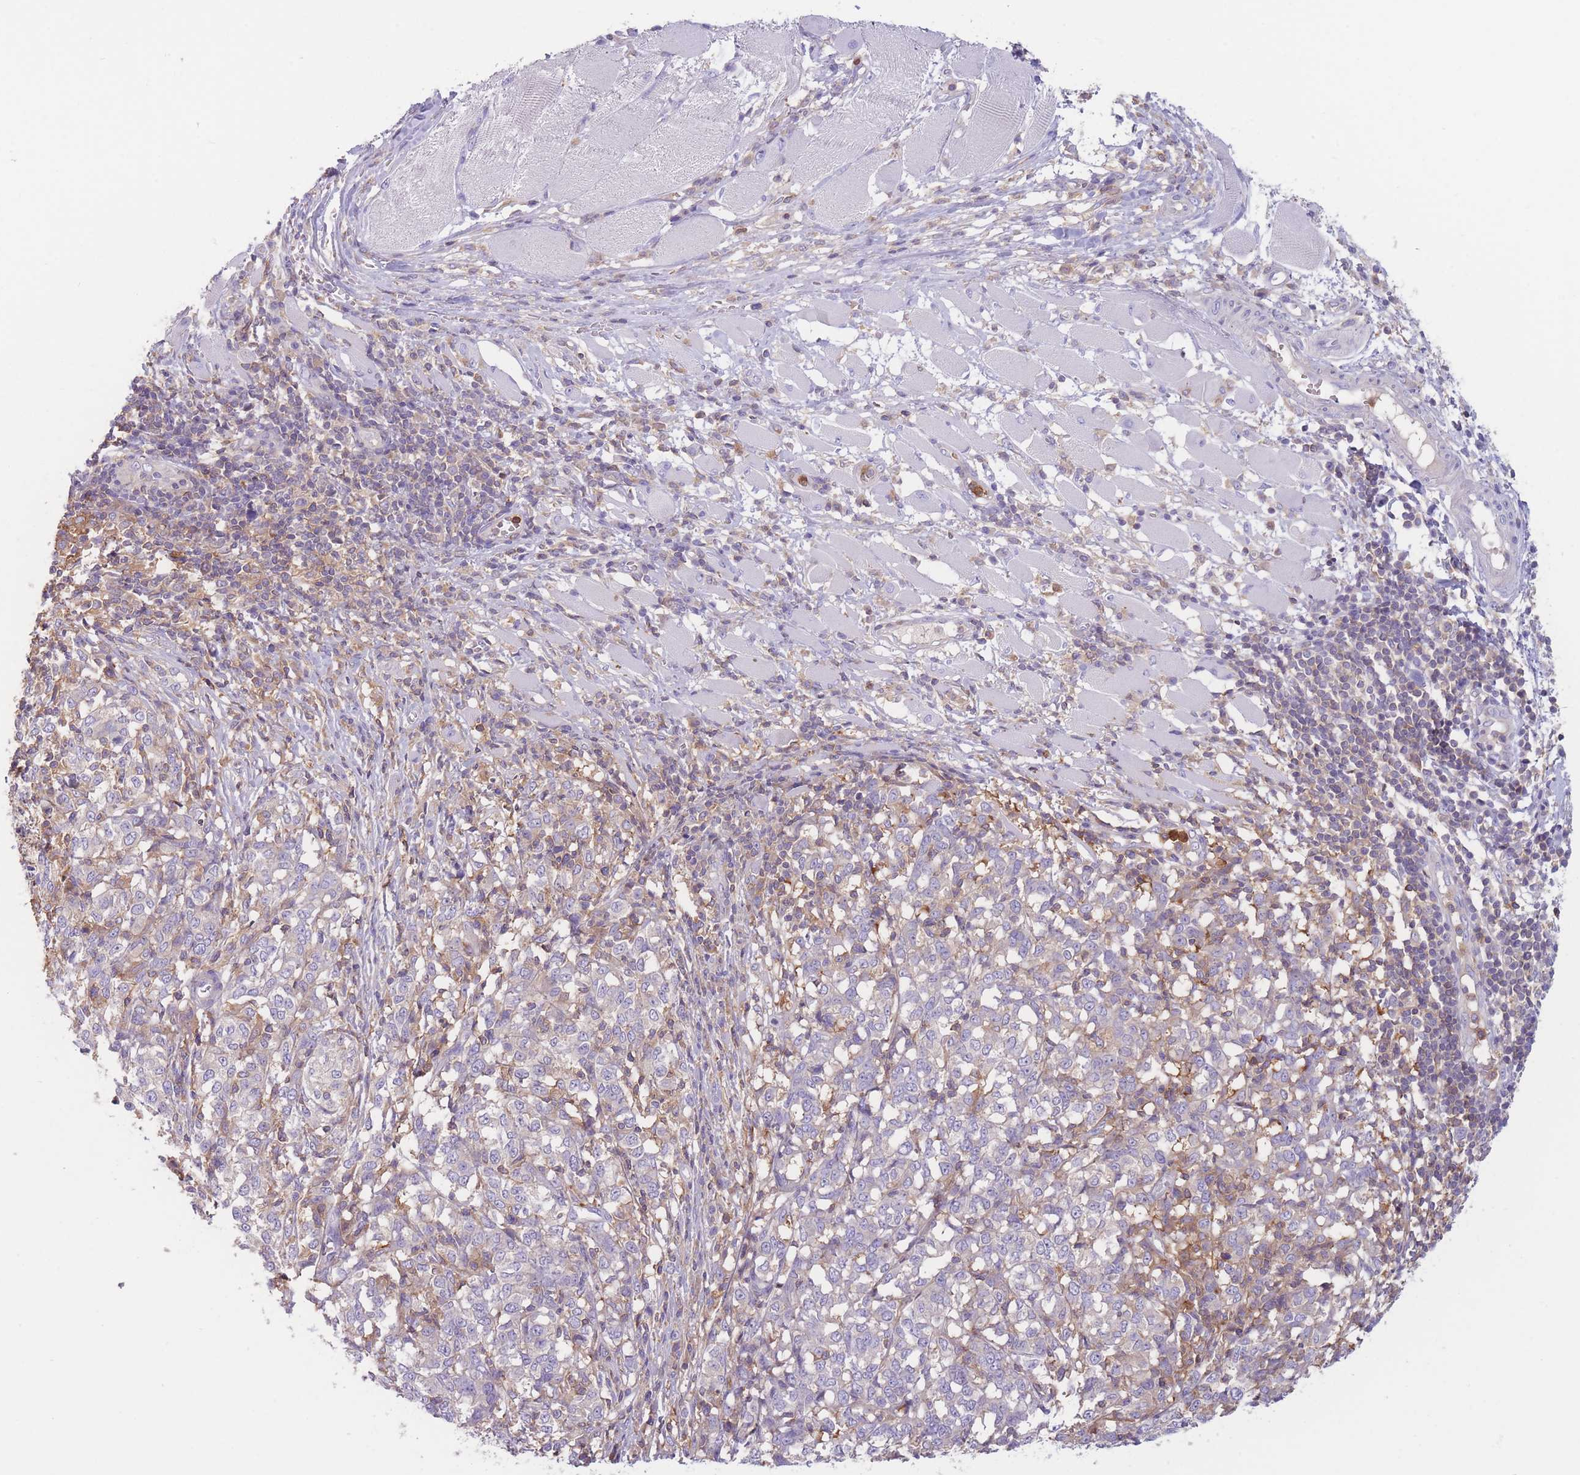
{"staining": {"intensity": "negative", "quantity": "none", "location": "none"}, "tissue": "melanoma", "cell_type": "Tumor cells", "image_type": "cancer", "snomed": [{"axis": "morphology", "description": "Malignant melanoma, NOS"}, {"axis": "topography", "description": "Skin"}], "caption": "Tumor cells are negative for brown protein staining in malignant melanoma.", "gene": "ST3GAL4", "patient": {"sex": "female", "age": 72}}